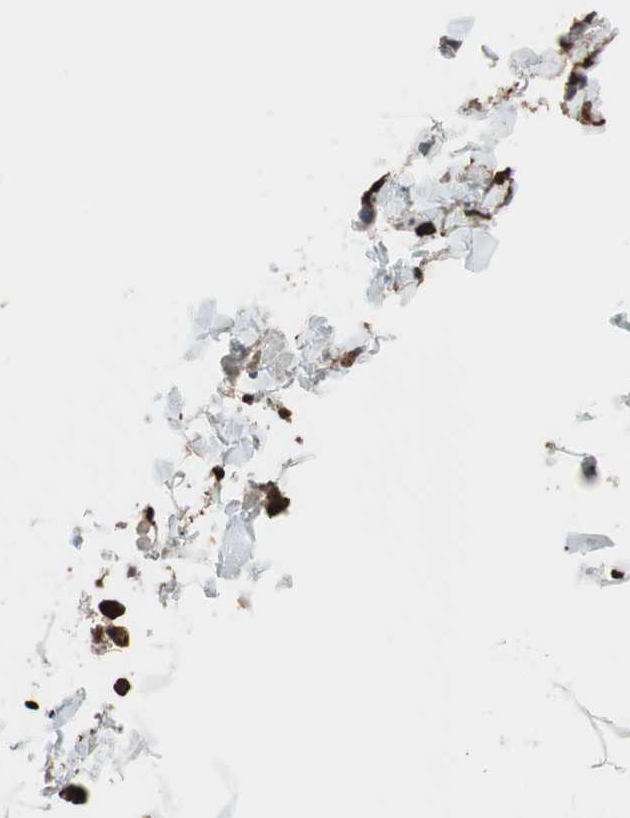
{"staining": {"intensity": "moderate", "quantity": "<25%", "location": "cytoplasmic/membranous"}, "tissue": "adipose tissue", "cell_type": "Adipocytes", "image_type": "normal", "snomed": [{"axis": "morphology", "description": "Normal tissue, NOS"}, {"axis": "topography", "description": "Vascular tissue"}], "caption": "IHC histopathology image of benign adipose tissue: human adipose tissue stained using immunohistochemistry displays low levels of moderate protein expression localized specifically in the cytoplasmic/membranous of adipocytes, appearing as a cytoplasmic/membranous brown color.", "gene": "VASP", "patient": {"sex": "male", "age": 41}}